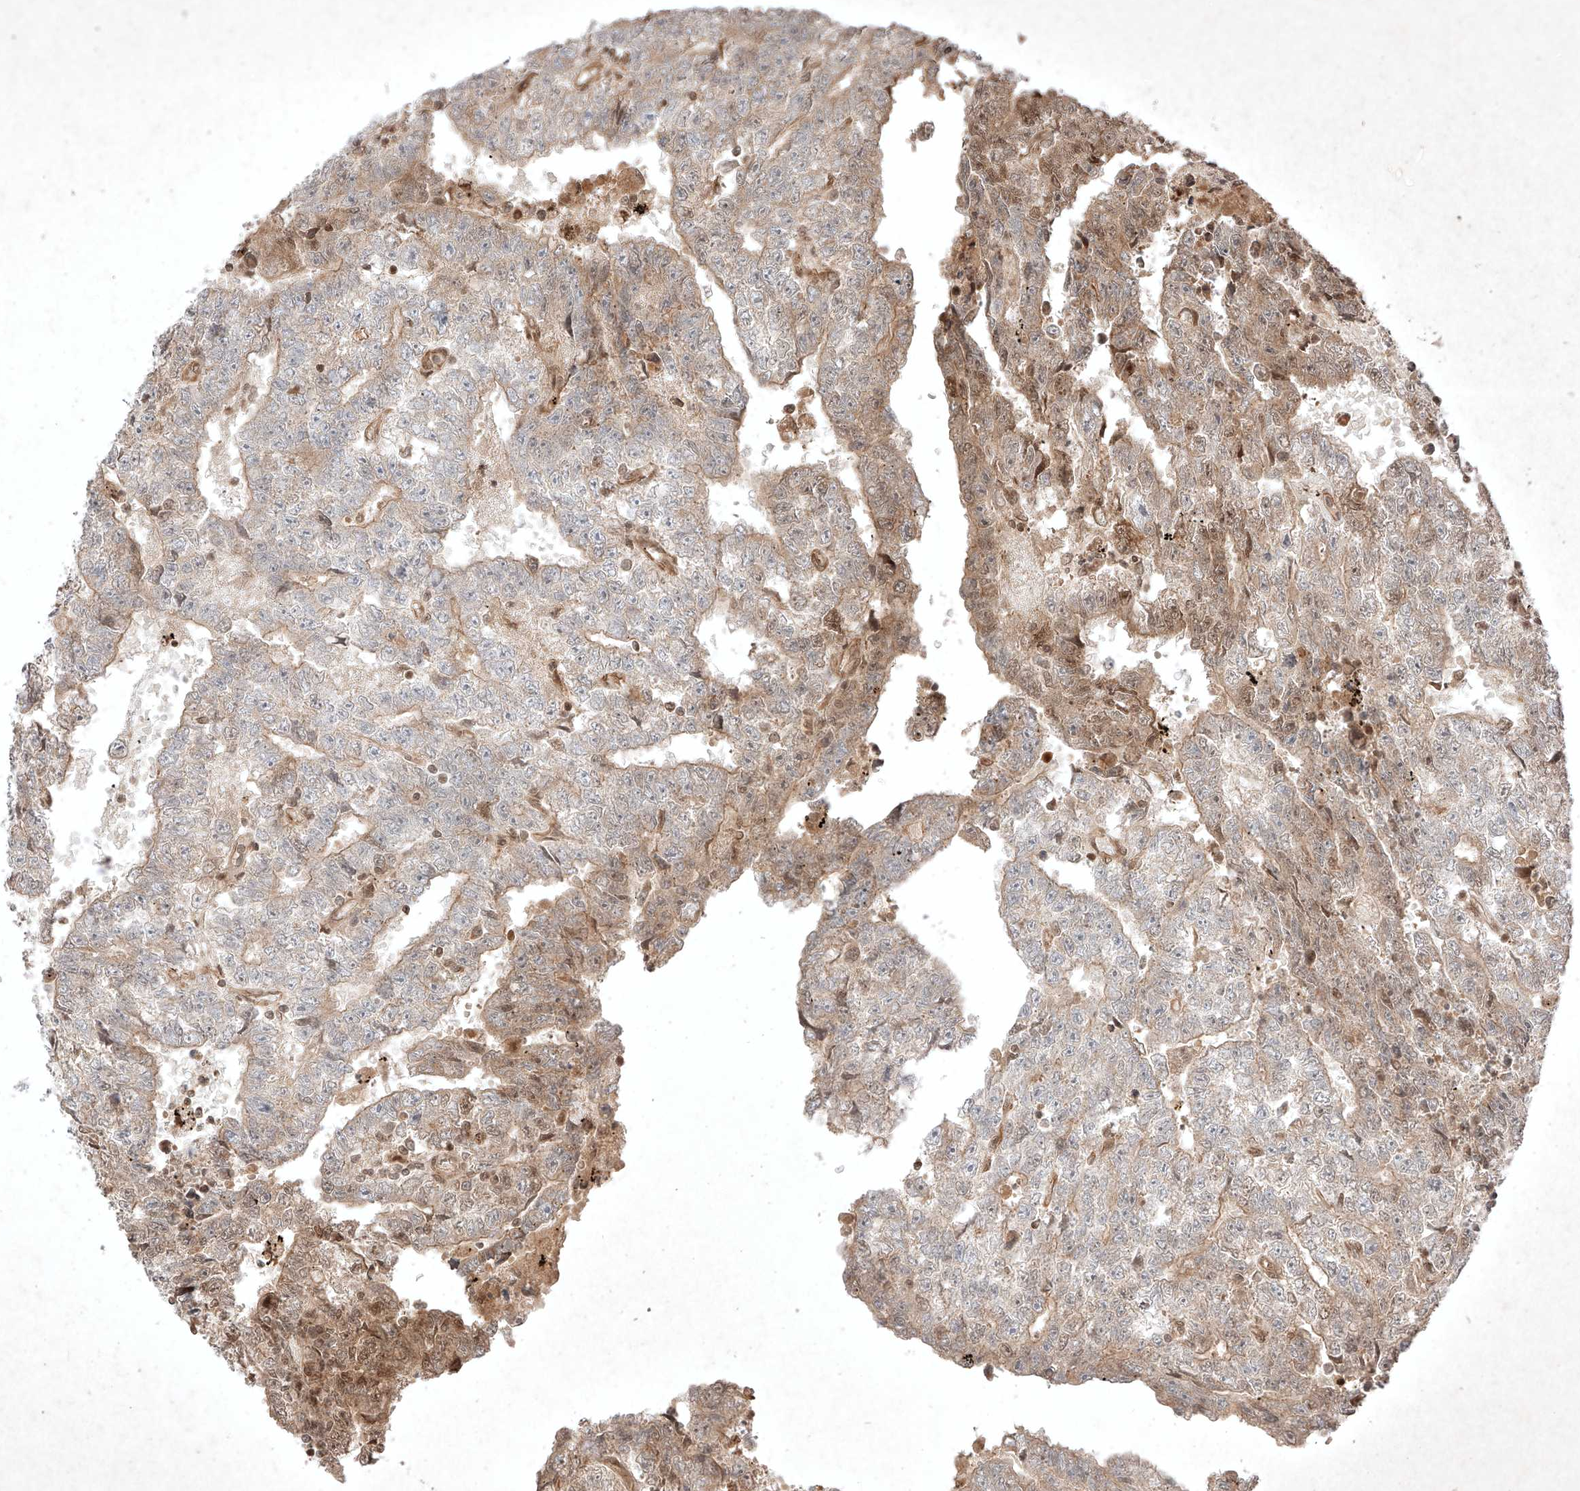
{"staining": {"intensity": "weak", "quantity": "<25%", "location": "cytoplasmic/membranous"}, "tissue": "testis cancer", "cell_type": "Tumor cells", "image_type": "cancer", "snomed": [{"axis": "morphology", "description": "Carcinoma, Embryonal, NOS"}, {"axis": "topography", "description": "Testis"}], "caption": "A high-resolution micrograph shows immunohistochemistry (IHC) staining of testis cancer, which exhibits no significant staining in tumor cells.", "gene": "RNF31", "patient": {"sex": "male", "age": 25}}